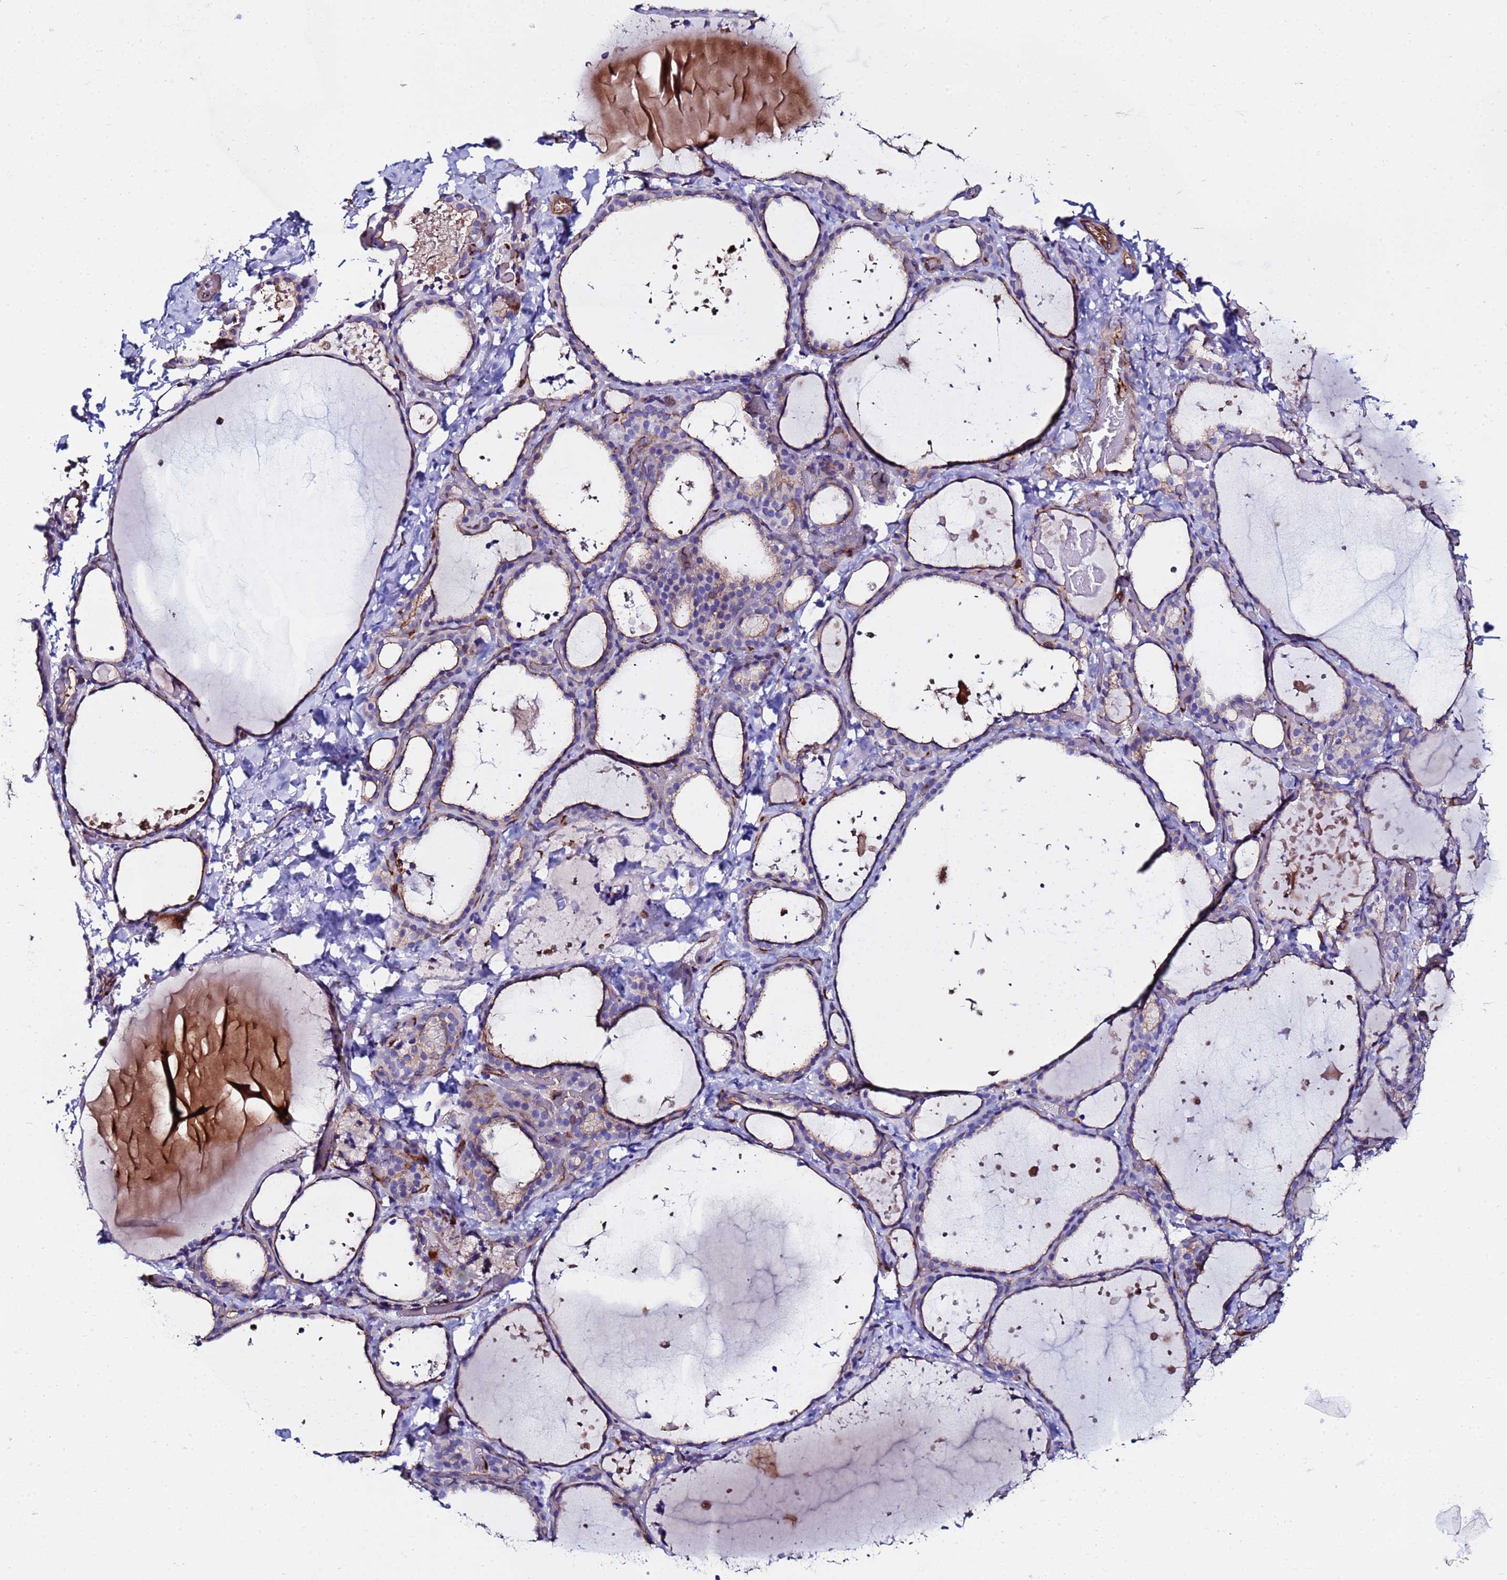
{"staining": {"intensity": "negative", "quantity": "none", "location": "none"}, "tissue": "thyroid gland", "cell_type": "Glandular cells", "image_type": "normal", "snomed": [{"axis": "morphology", "description": "Normal tissue, NOS"}, {"axis": "topography", "description": "Thyroid gland"}], "caption": "The immunohistochemistry image has no significant expression in glandular cells of thyroid gland.", "gene": "POTEE", "patient": {"sex": "female", "age": 44}}